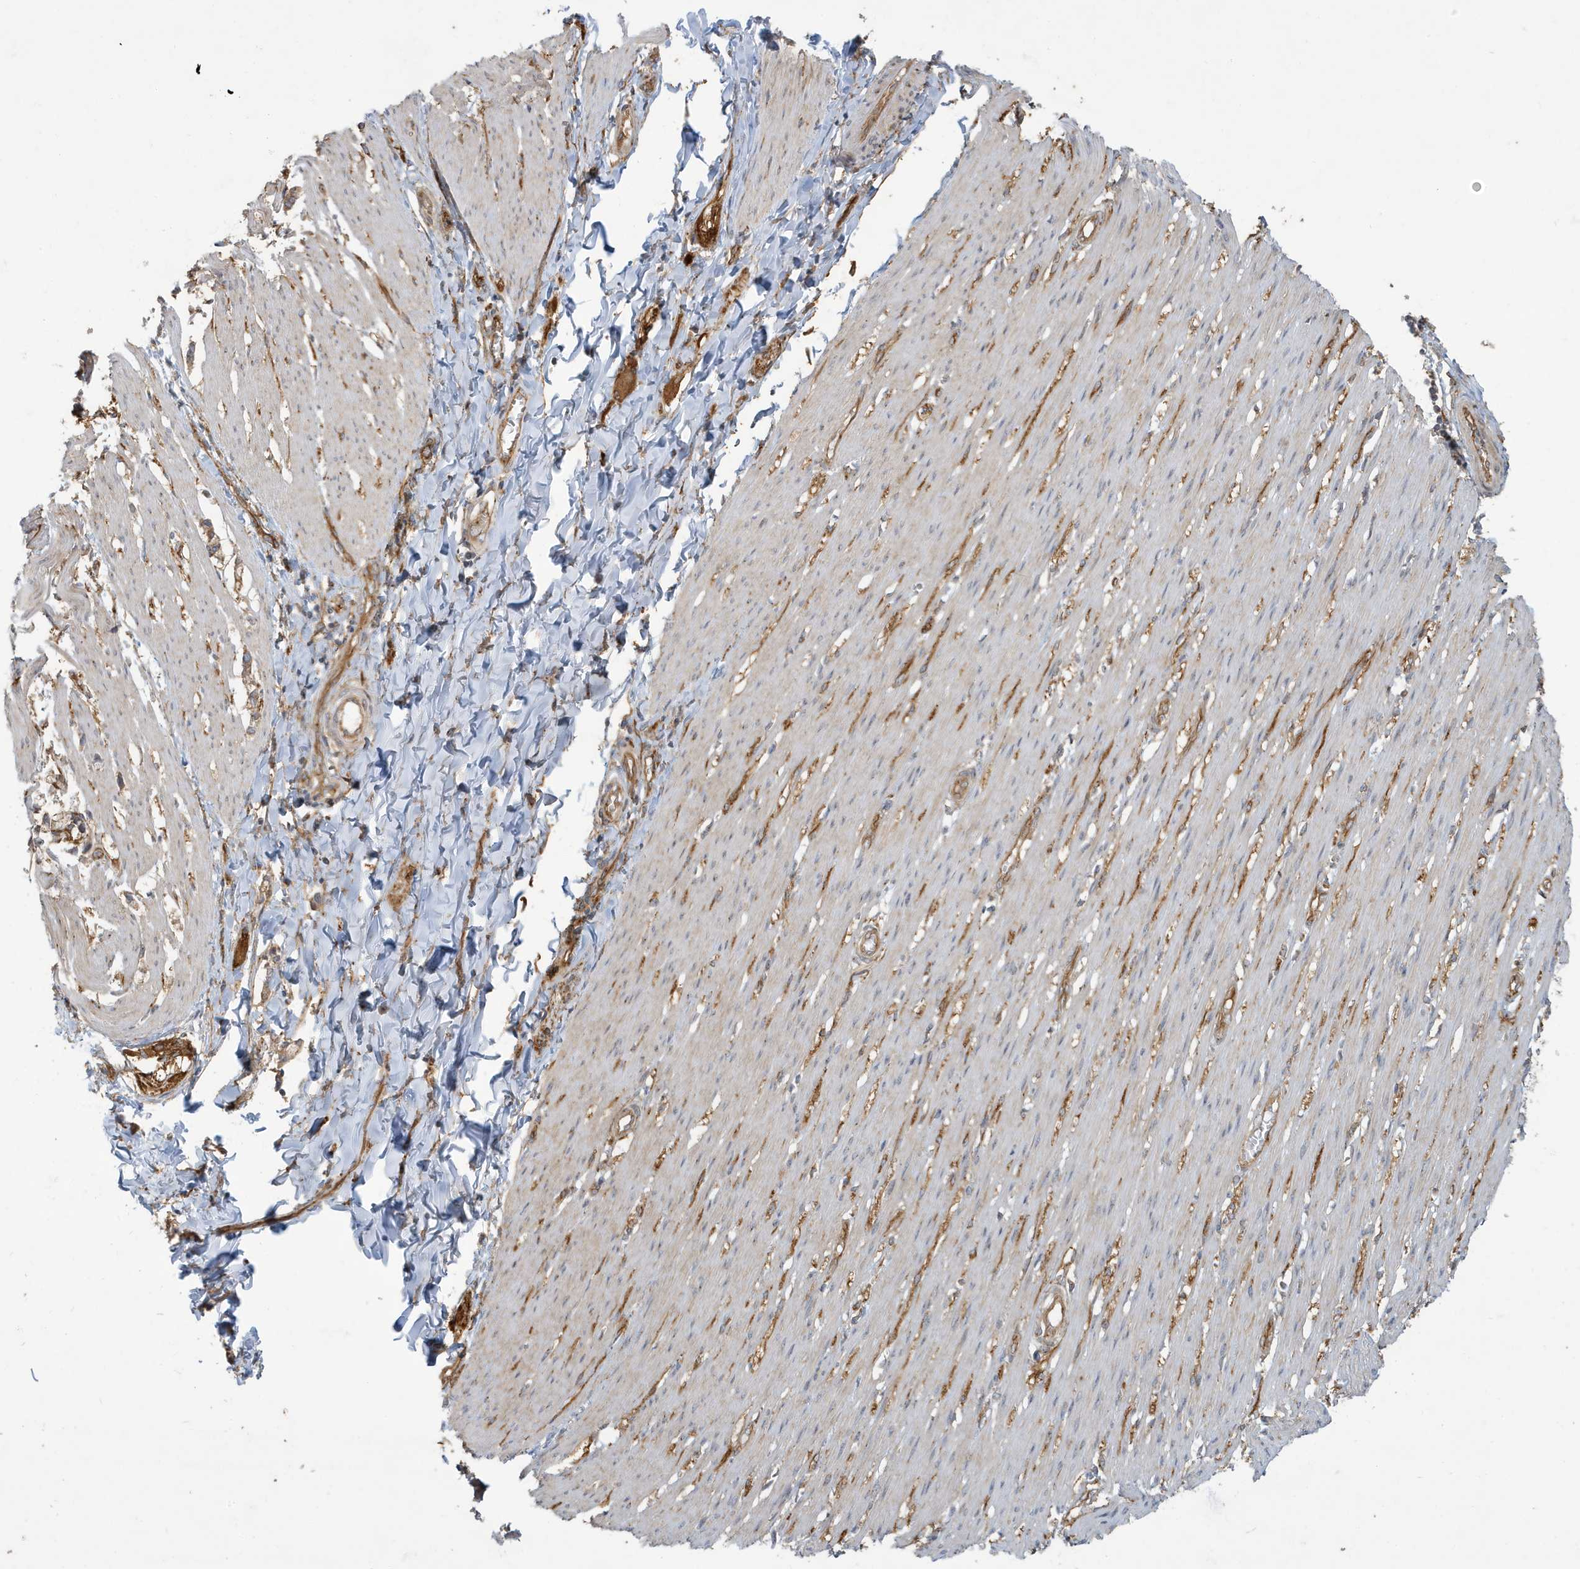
{"staining": {"intensity": "weak", "quantity": "25%-75%", "location": "cytoplasmic/membranous"}, "tissue": "smooth muscle", "cell_type": "Smooth muscle cells", "image_type": "normal", "snomed": [{"axis": "morphology", "description": "Normal tissue, NOS"}, {"axis": "morphology", "description": "Adenocarcinoma, NOS"}, {"axis": "topography", "description": "Colon"}, {"axis": "topography", "description": "Peripheral nerve tissue"}], "caption": "DAB (3,3'-diaminobenzidine) immunohistochemical staining of unremarkable human smooth muscle reveals weak cytoplasmic/membranous protein expression in approximately 25%-75% of smooth muscle cells.", "gene": "ATP23", "patient": {"sex": "male", "age": 14}}